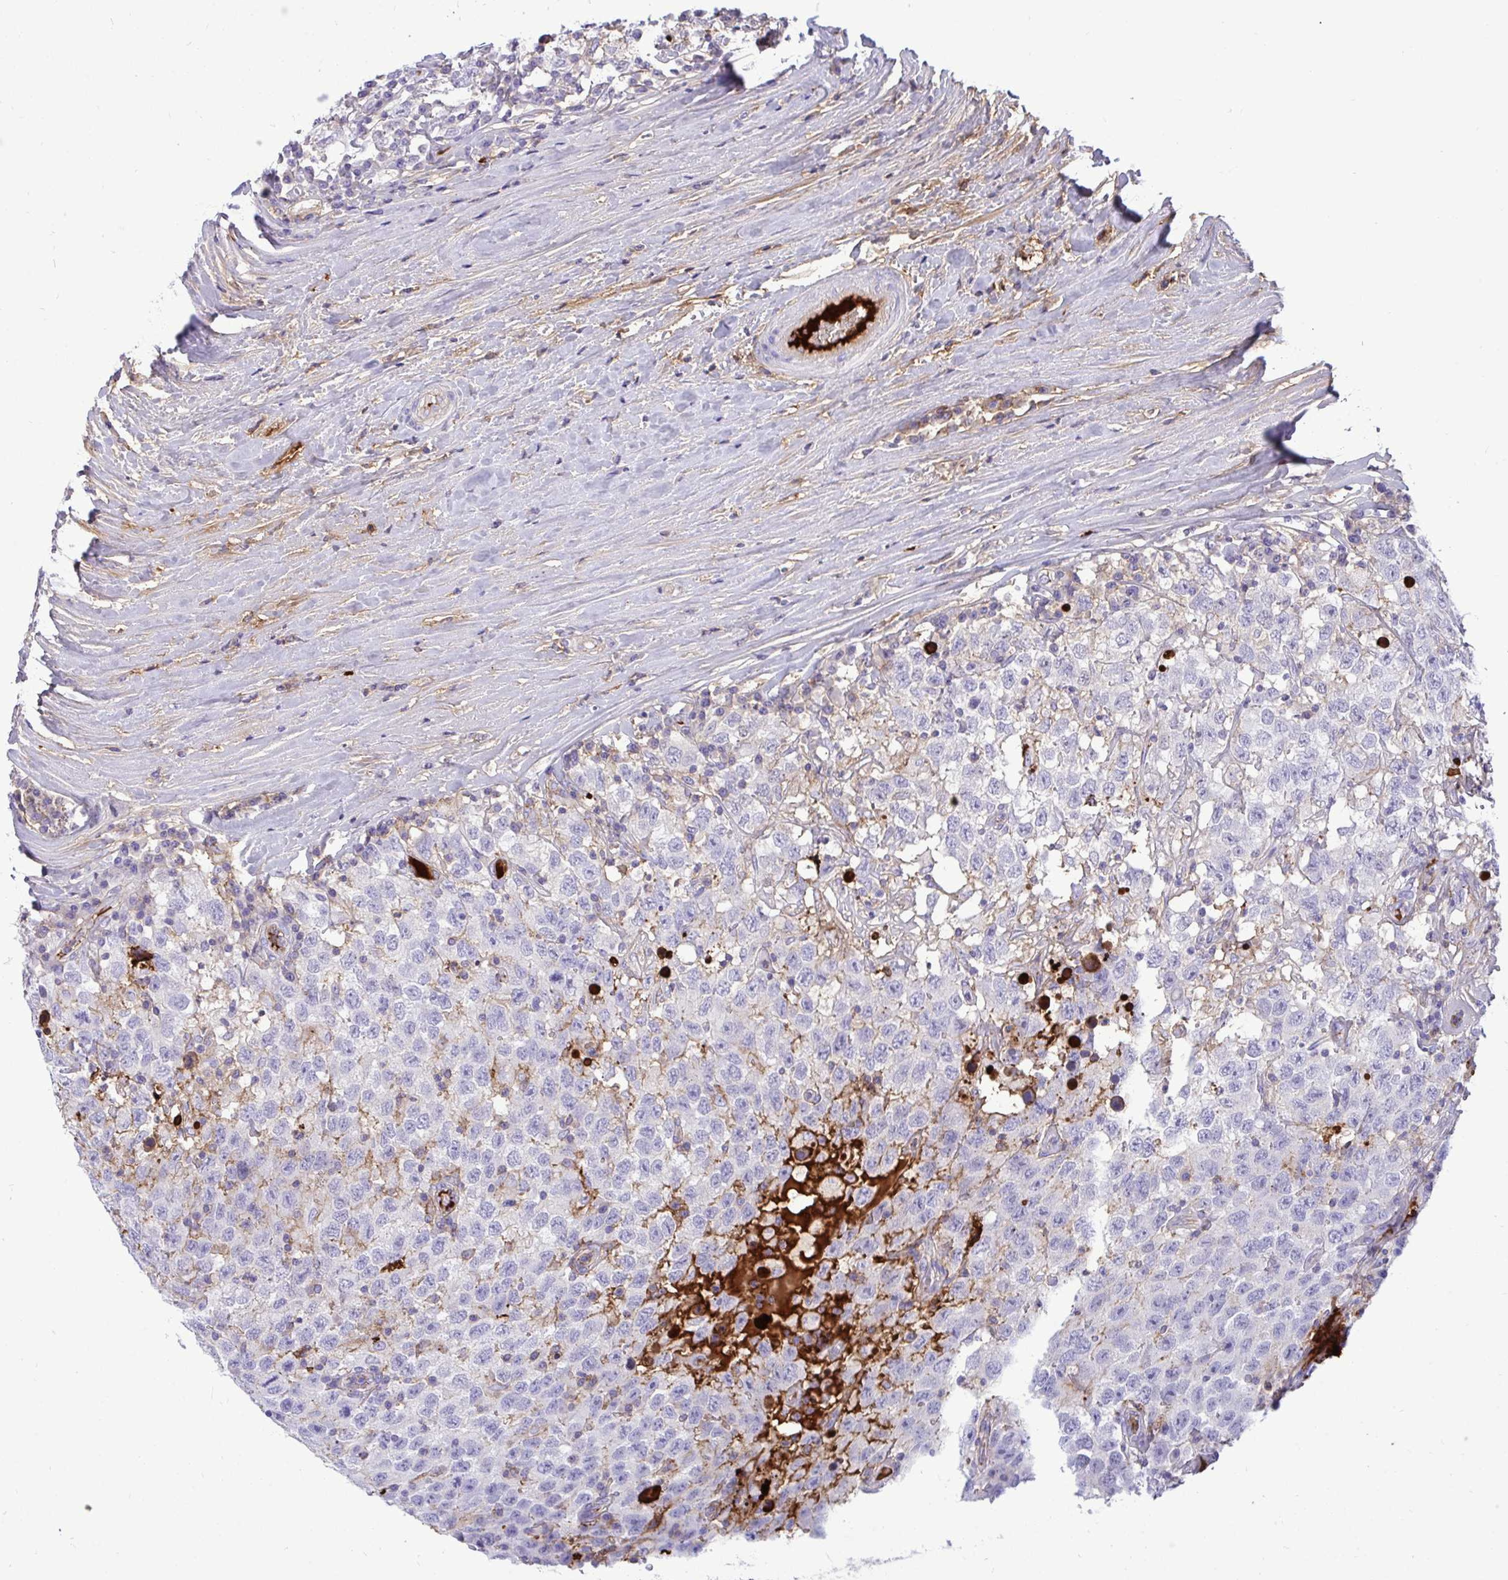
{"staining": {"intensity": "negative", "quantity": "none", "location": "none"}, "tissue": "testis cancer", "cell_type": "Tumor cells", "image_type": "cancer", "snomed": [{"axis": "morphology", "description": "Seminoma, NOS"}, {"axis": "topography", "description": "Testis"}], "caption": "Testis seminoma was stained to show a protein in brown. There is no significant expression in tumor cells. (IHC, brightfield microscopy, high magnification).", "gene": "F2", "patient": {"sex": "male", "age": 41}}